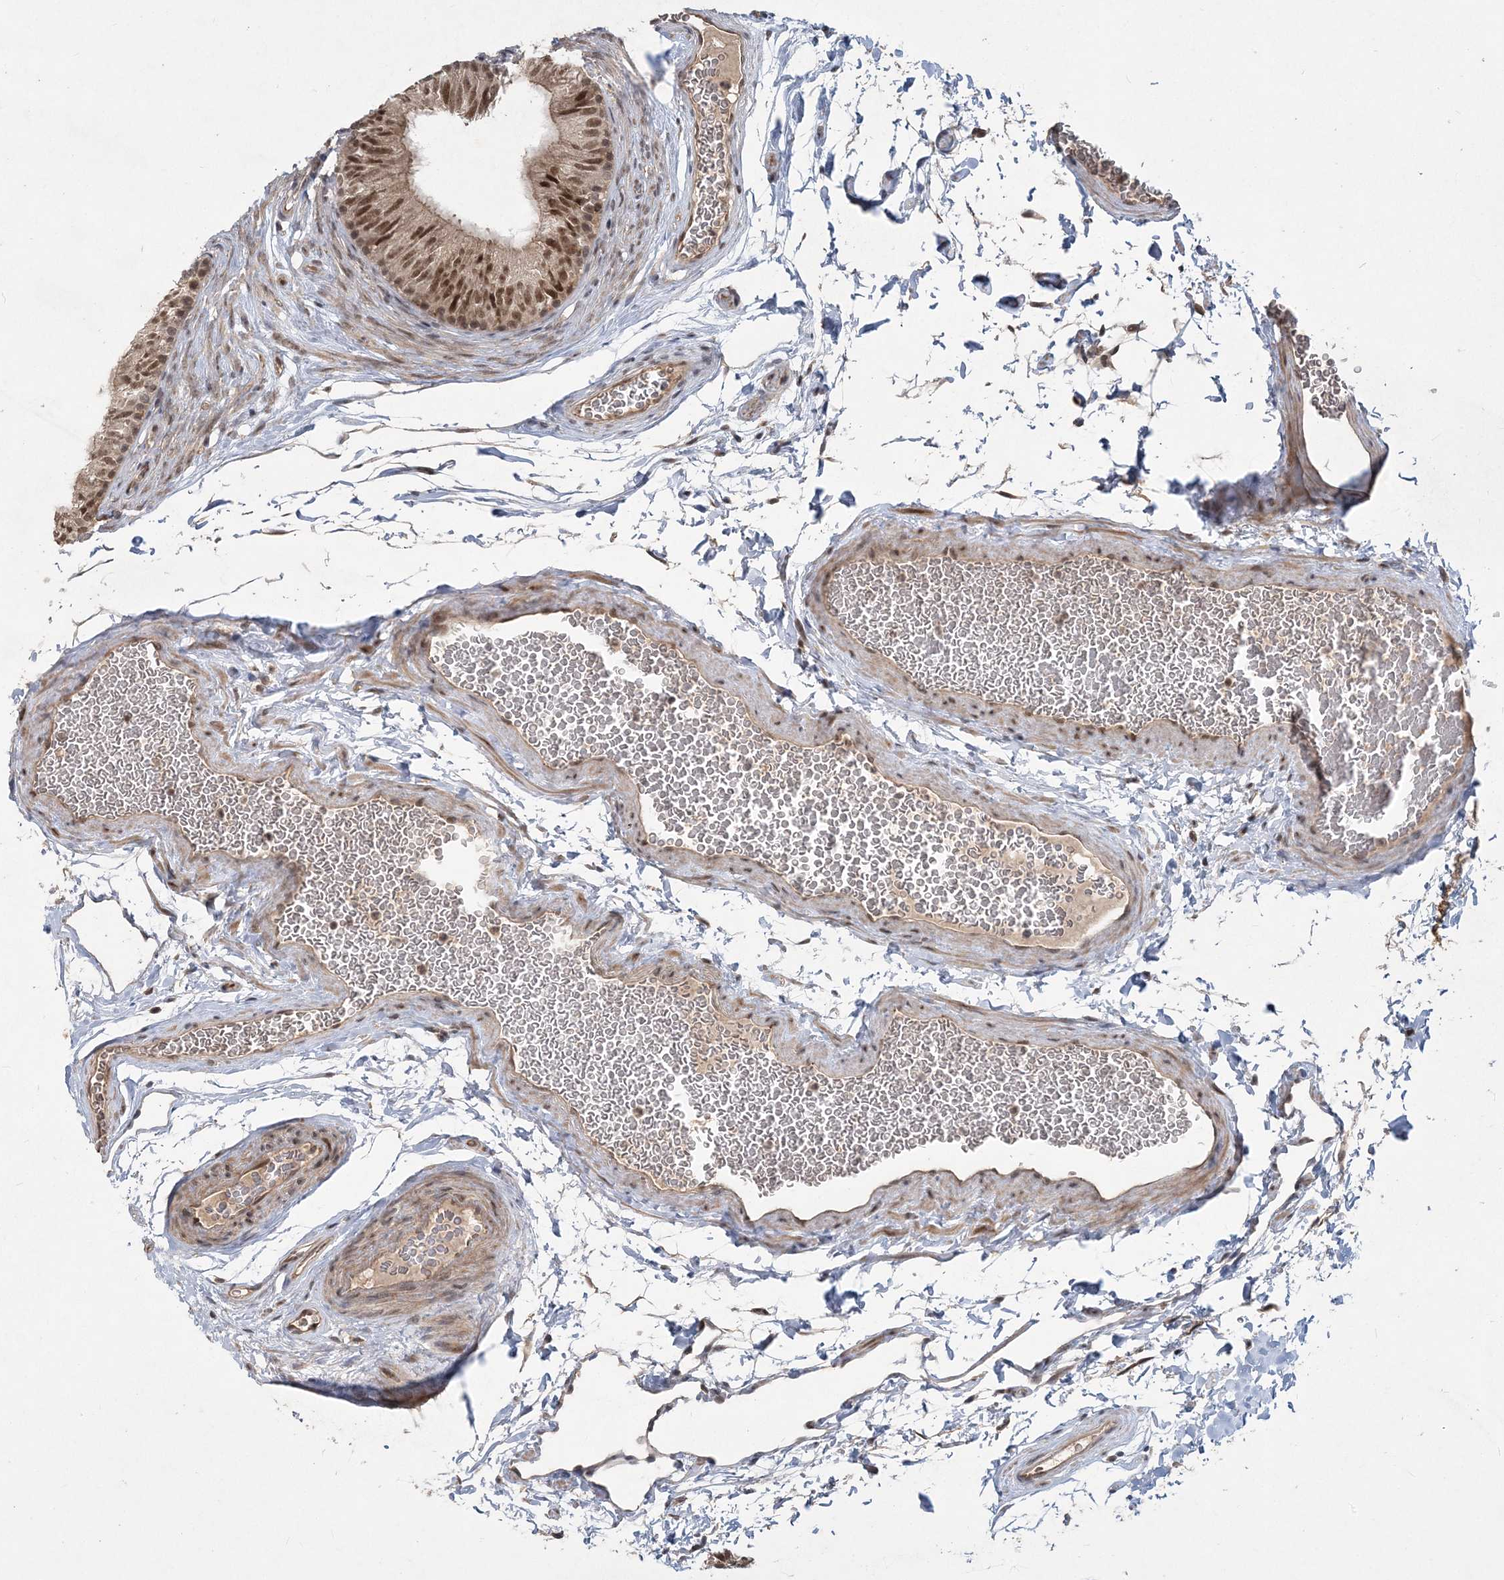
{"staining": {"intensity": "moderate", "quantity": ">75%", "location": "nuclear"}, "tissue": "epididymis", "cell_type": "Glandular cells", "image_type": "normal", "snomed": [{"axis": "morphology", "description": "Normal tissue, NOS"}, {"axis": "topography", "description": "Epididymis"}], "caption": "Protein staining of normal epididymis reveals moderate nuclear expression in about >75% of glandular cells. The protein of interest is stained brown, and the nuclei are stained in blue (DAB IHC with brightfield microscopy, high magnification).", "gene": "COPS7B", "patient": {"sex": "male", "age": 36}}